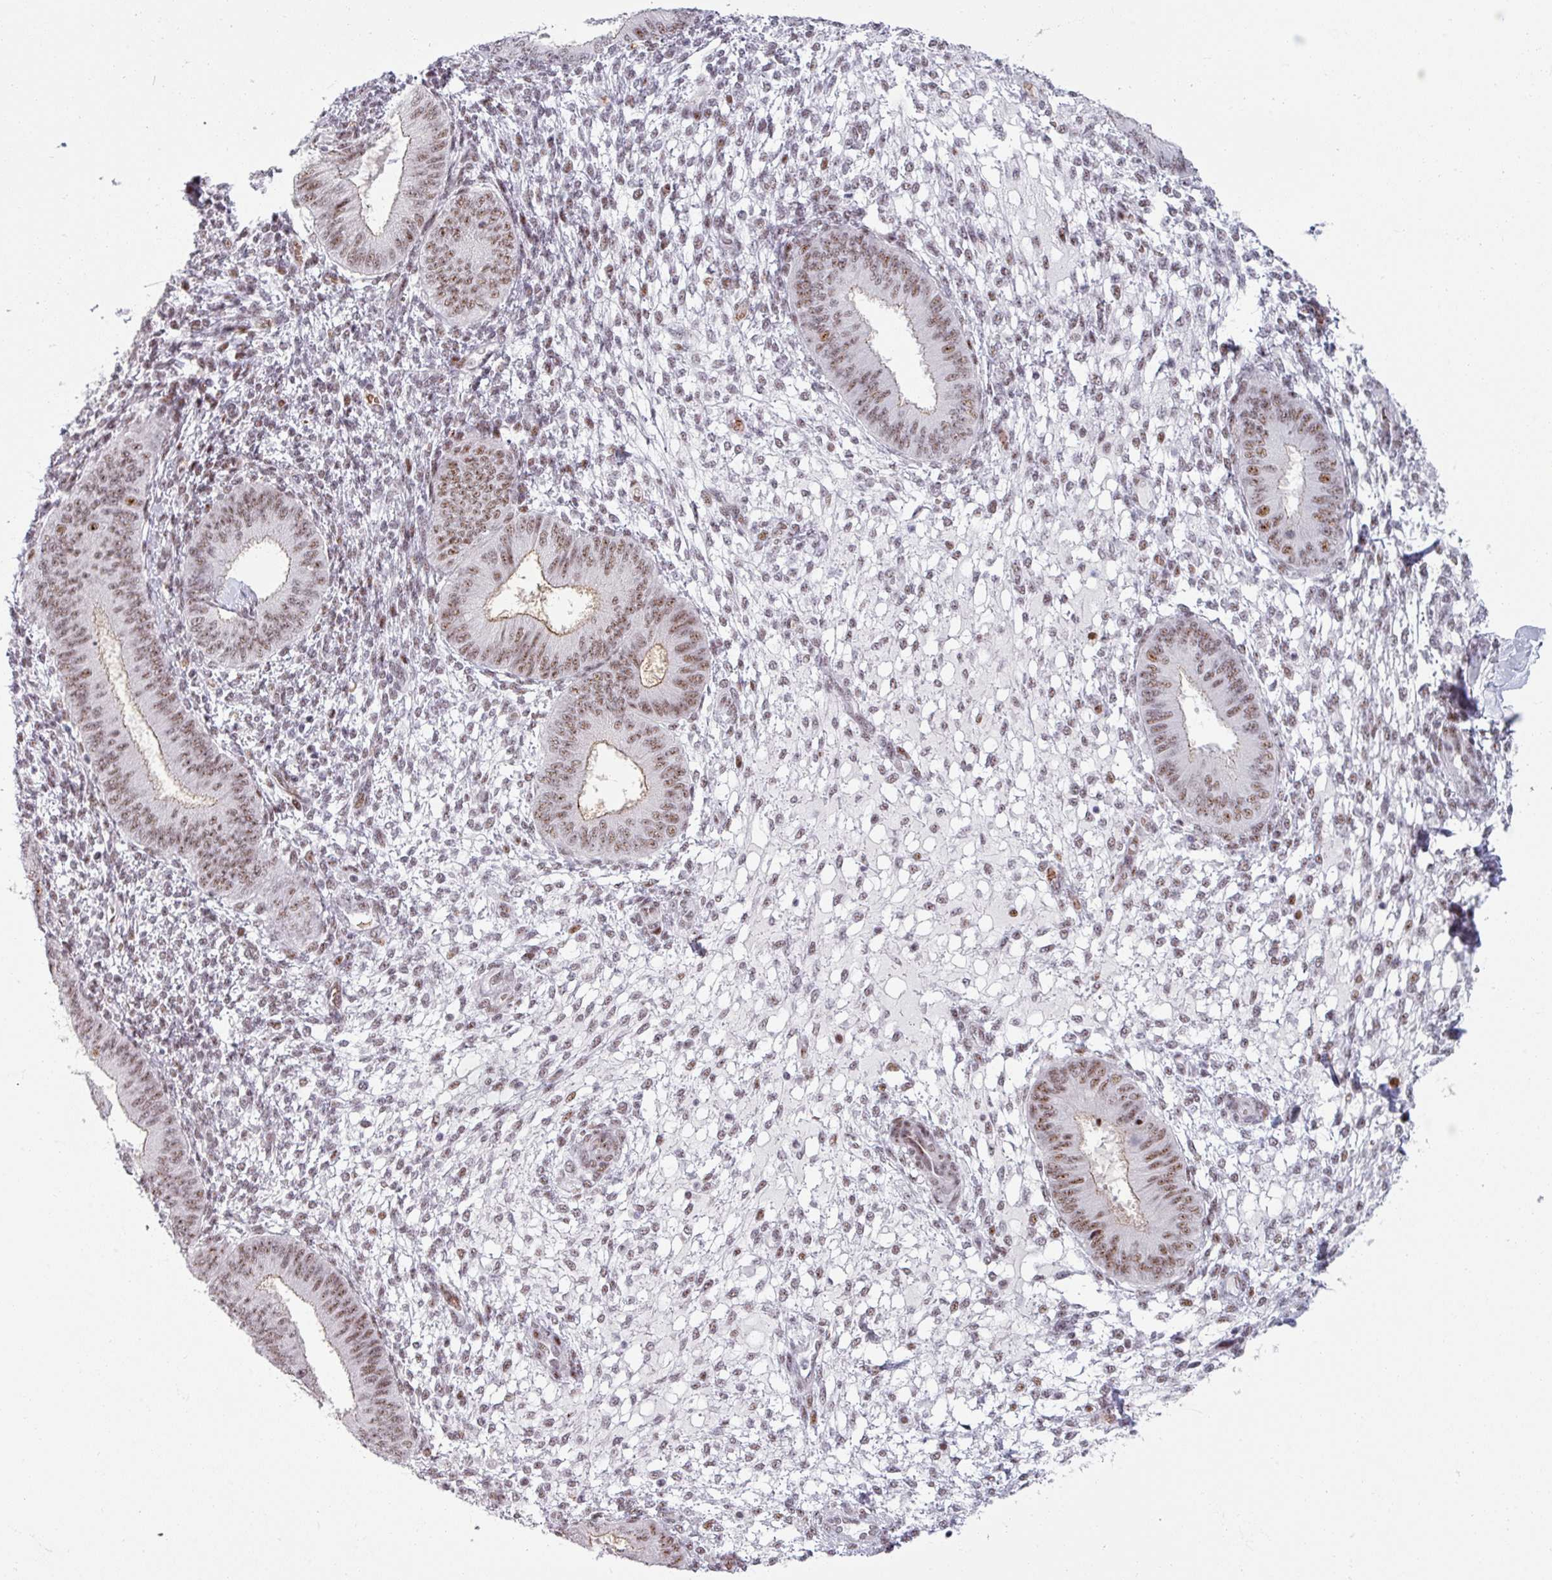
{"staining": {"intensity": "moderate", "quantity": "25%-75%", "location": "nuclear"}, "tissue": "endometrium", "cell_type": "Cells in endometrial stroma", "image_type": "normal", "snomed": [{"axis": "morphology", "description": "Normal tissue, NOS"}, {"axis": "topography", "description": "Endometrium"}], "caption": "Immunohistochemical staining of unremarkable endometrium displays moderate nuclear protein expression in approximately 25%-75% of cells in endometrial stroma.", "gene": "NCOR1", "patient": {"sex": "female", "age": 49}}